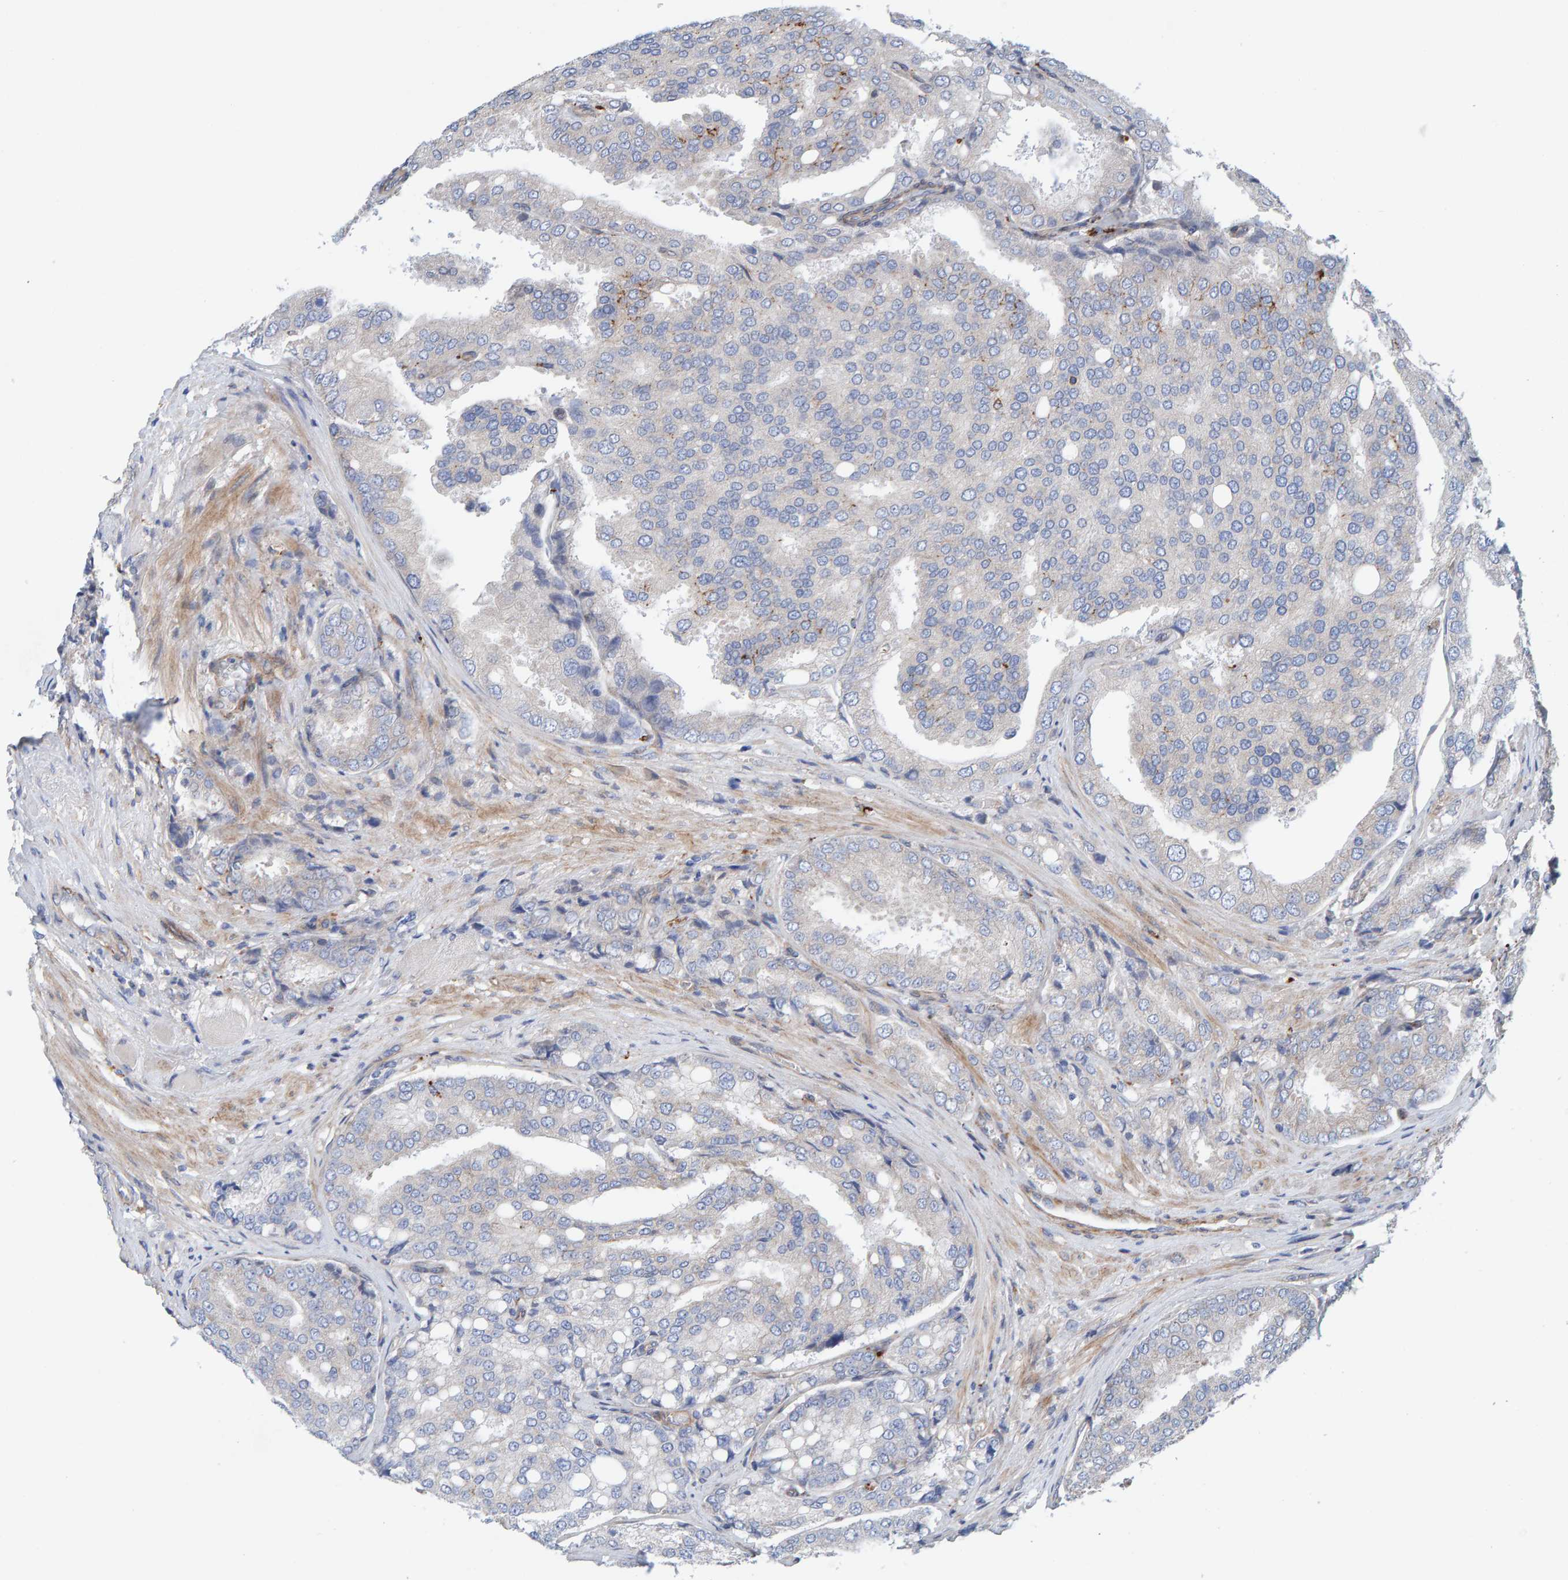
{"staining": {"intensity": "negative", "quantity": "none", "location": "none"}, "tissue": "prostate cancer", "cell_type": "Tumor cells", "image_type": "cancer", "snomed": [{"axis": "morphology", "description": "Adenocarcinoma, High grade"}, {"axis": "topography", "description": "Prostate"}], "caption": "Histopathology image shows no significant protein staining in tumor cells of prostate high-grade adenocarcinoma. (Immunohistochemistry (ihc), brightfield microscopy, high magnification).", "gene": "CDK5RAP3", "patient": {"sex": "male", "age": 50}}